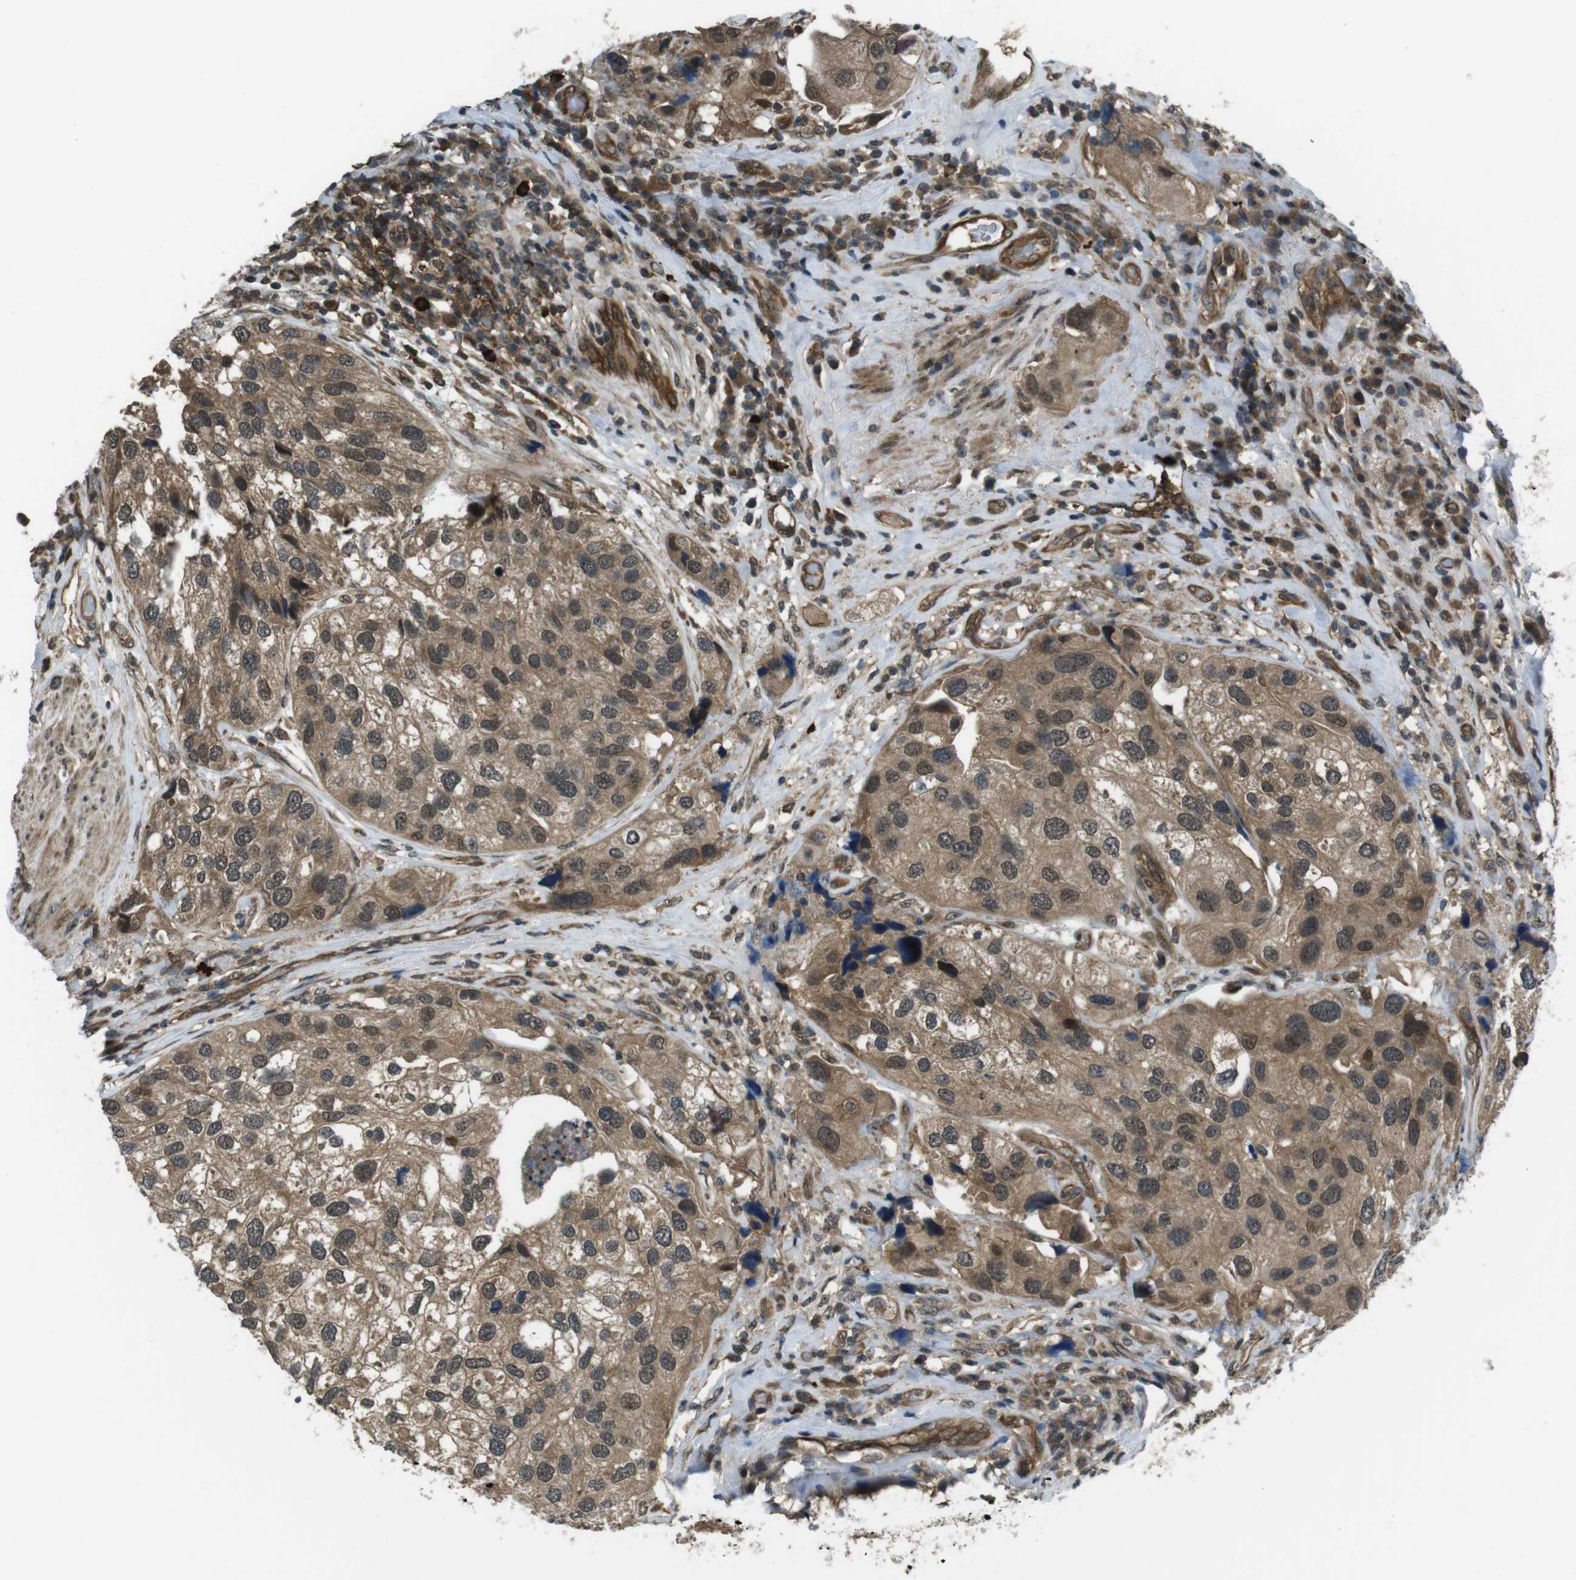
{"staining": {"intensity": "moderate", "quantity": ">75%", "location": "cytoplasmic/membranous,nuclear"}, "tissue": "urothelial cancer", "cell_type": "Tumor cells", "image_type": "cancer", "snomed": [{"axis": "morphology", "description": "Urothelial carcinoma, High grade"}, {"axis": "topography", "description": "Urinary bladder"}], "caption": "Tumor cells demonstrate medium levels of moderate cytoplasmic/membranous and nuclear staining in about >75% of cells in human urothelial cancer.", "gene": "TIAM2", "patient": {"sex": "female", "age": 64}}